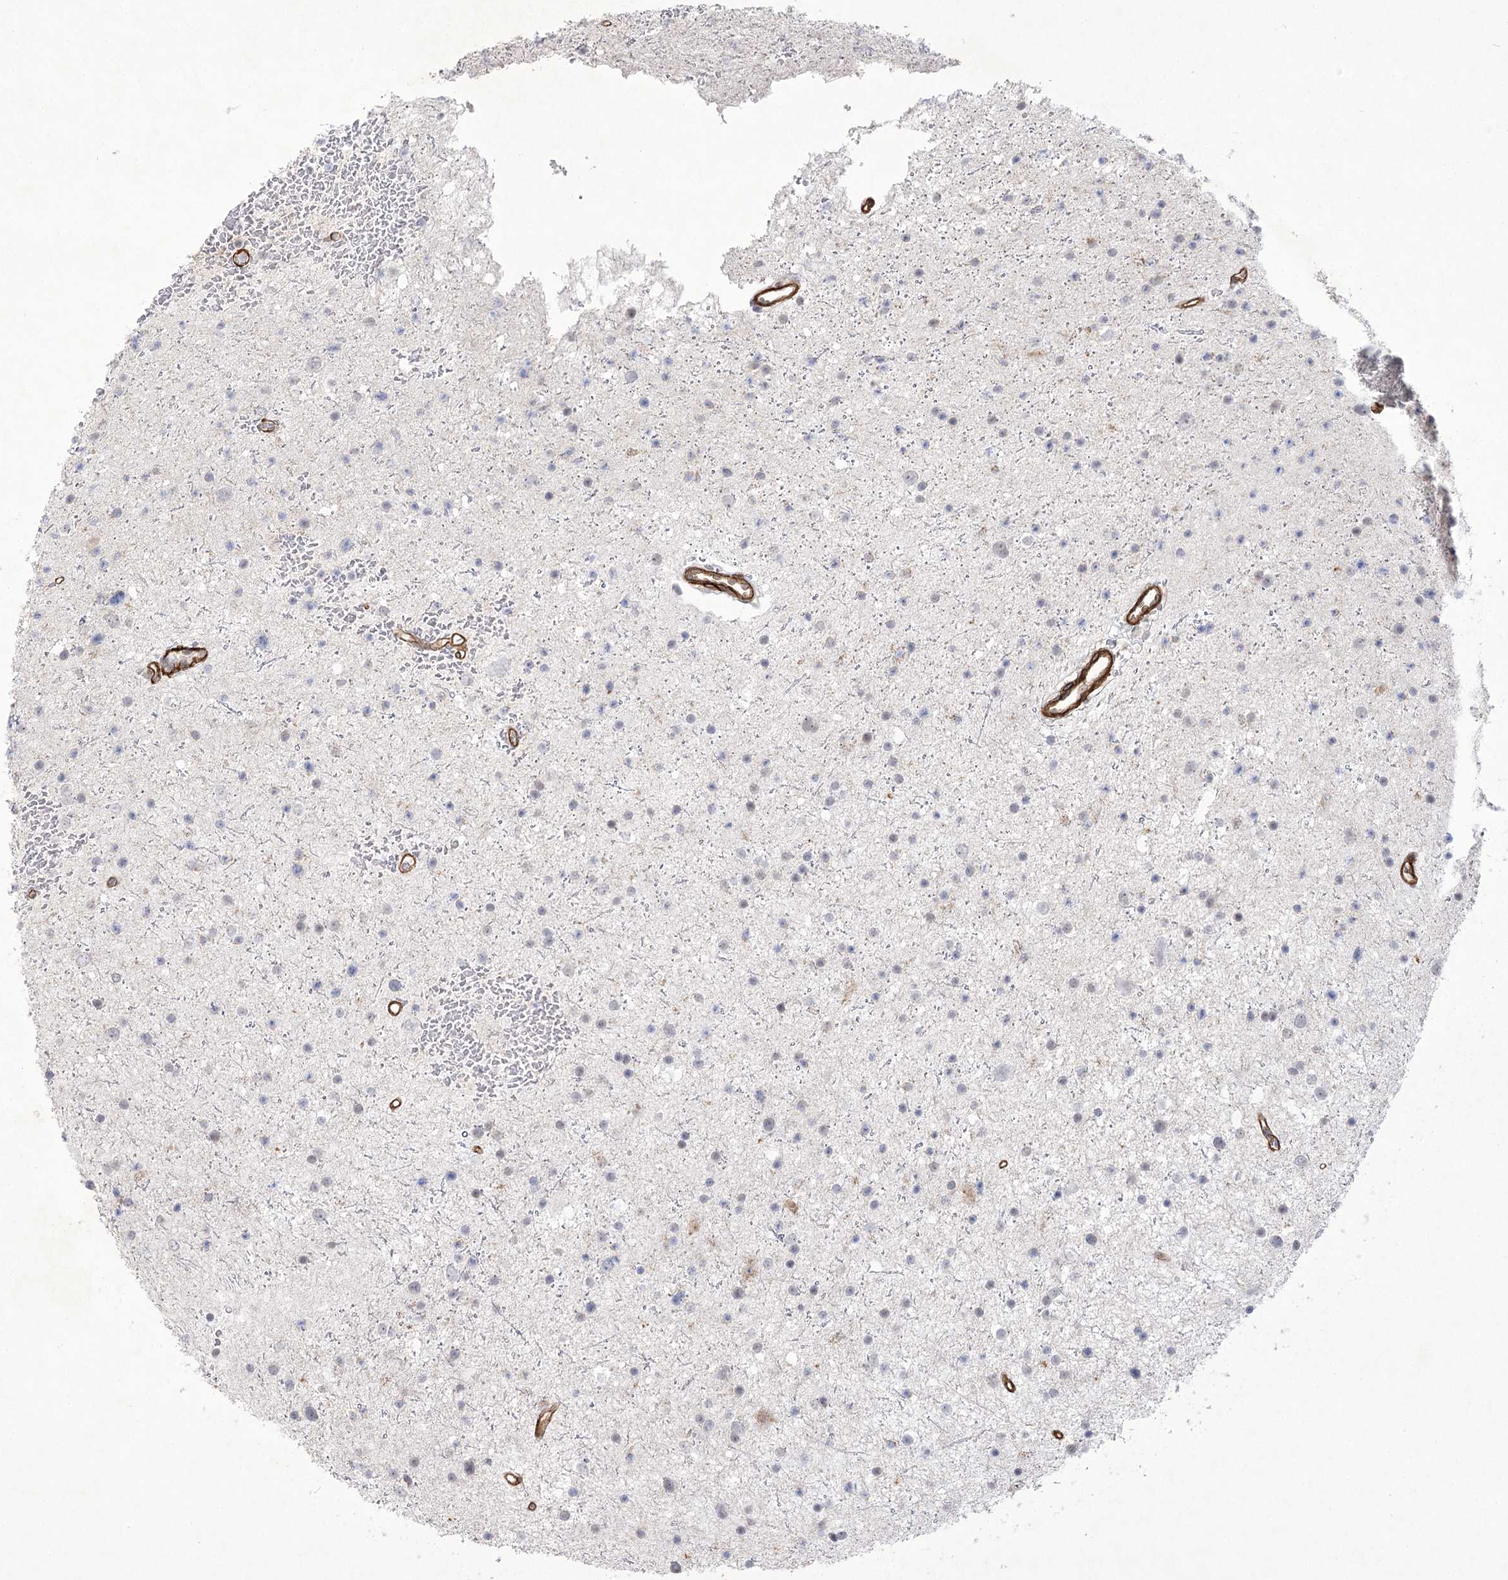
{"staining": {"intensity": "weak", "quantity": "<25%", "location": "nuclear"}, "tissue": "glioma", "cell_type": "Tumor cells", "image_type": "cancer", "snomed": [{"axis": "morphology", "description": "Glioma, malignant, Low grade"}, {"axis": "topography", "description": "Brain"}], "caption": "This image is of malignant low-grade glioma stained with immunohistochemistry to label a protein in brown with the nuclei are counter-stained blue. There is no positivity in tumor cells.", "gene": "AMTN", "patient": {"sex": "female", "age": 37}}